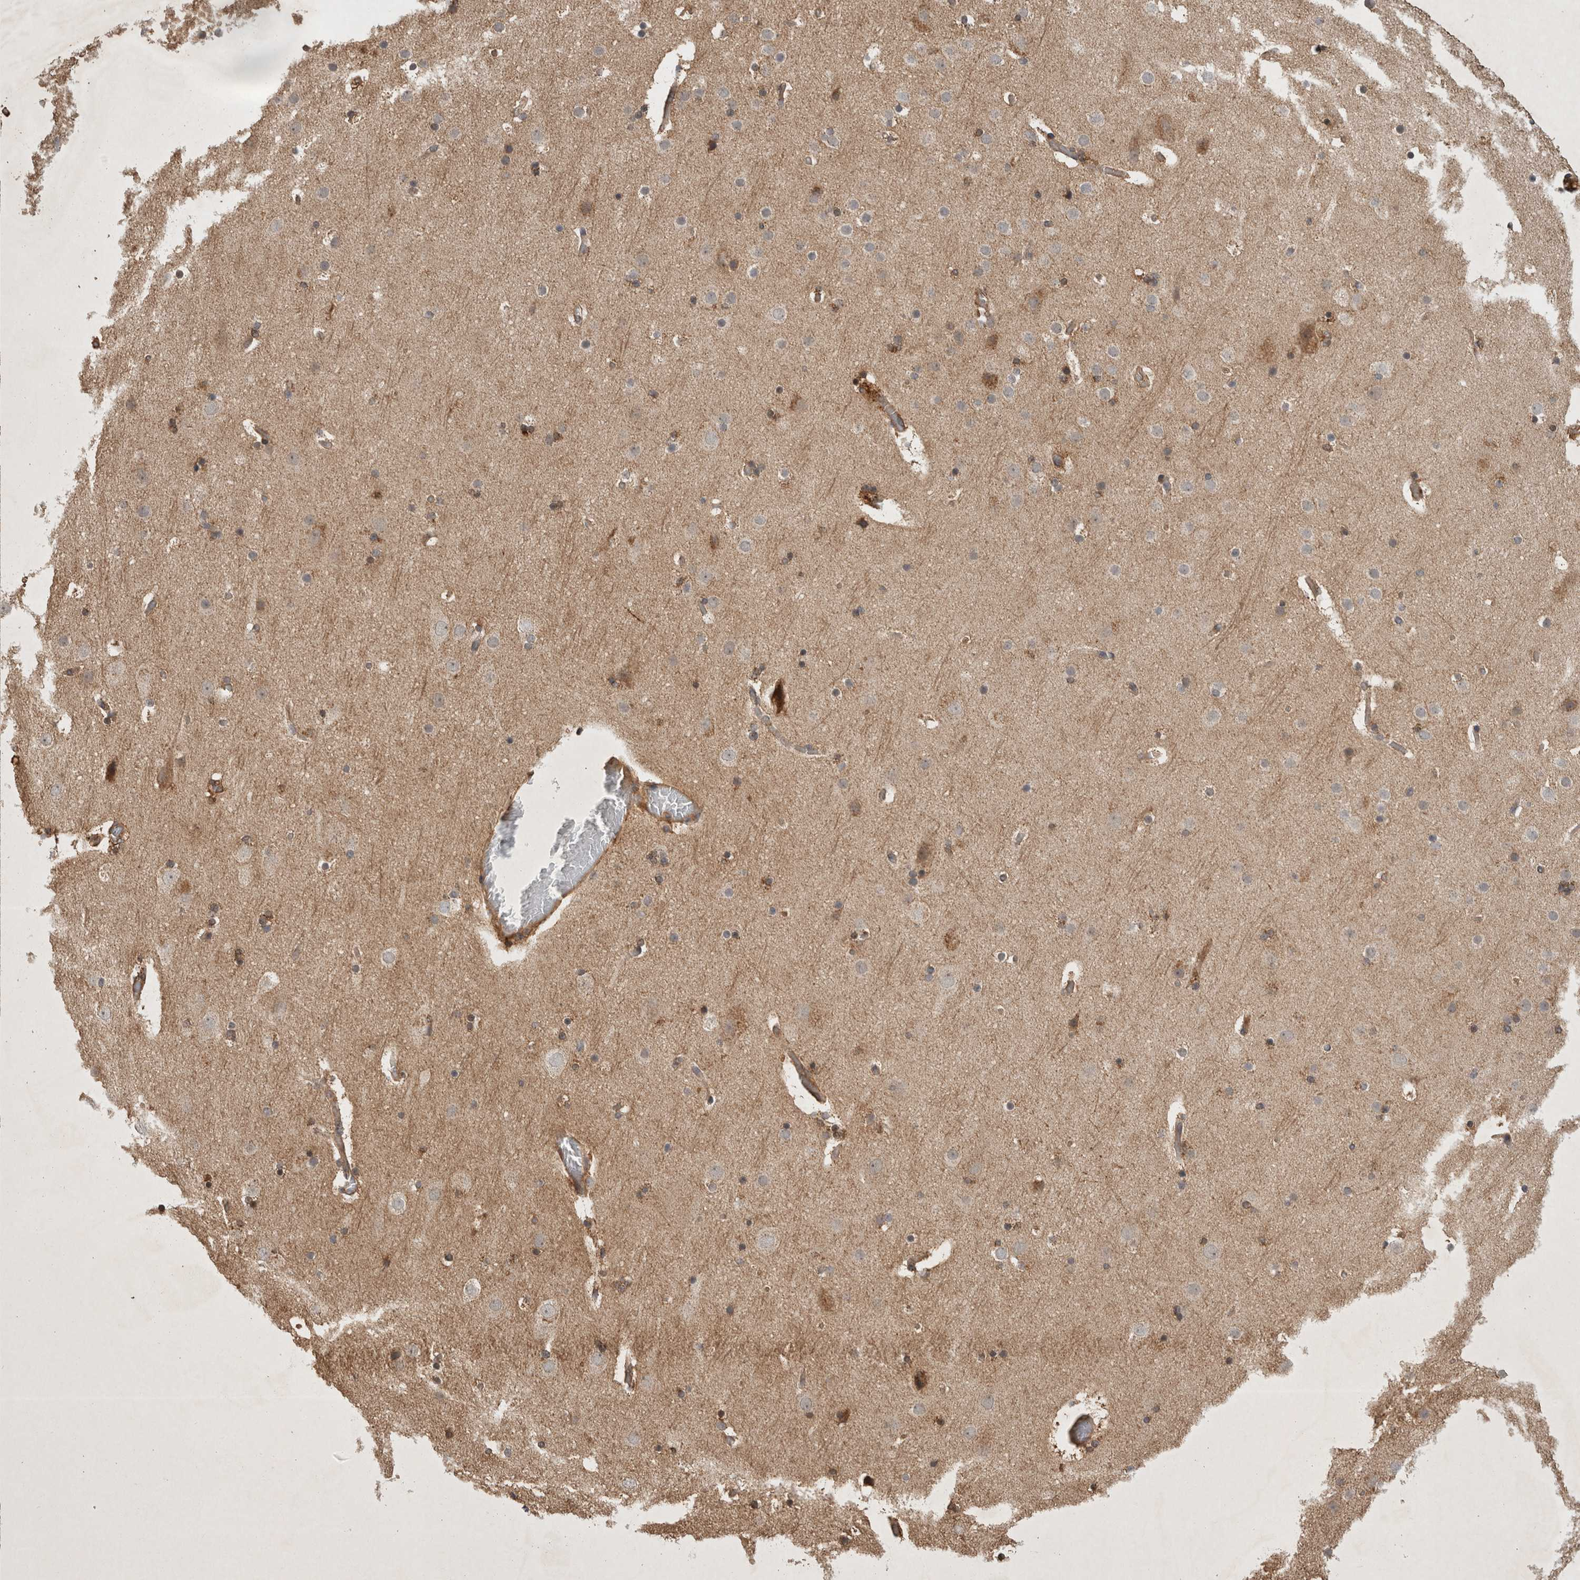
{"staining": {"intensity": "moderate", "quantity": ">75%", "location": "cytoplasmic/membranous"}, "tissue": "cerebral cortex", "cell_type": "Endothelial cells", "image_type": "normal", "snomed": [{"axis": "morphology", "description": "Normal tissue, NOS"}, {"axis": "topography", "description": "Cerebral cortex"}], "caption": "The micrograph shows staining of normal cerebral cortex, revealing moderate cytoplasmic/membranous protein positivity (brown color) within endothelial cells.", "gene": "SERAC1", "patient": {"sex": "male", "age": 57}}